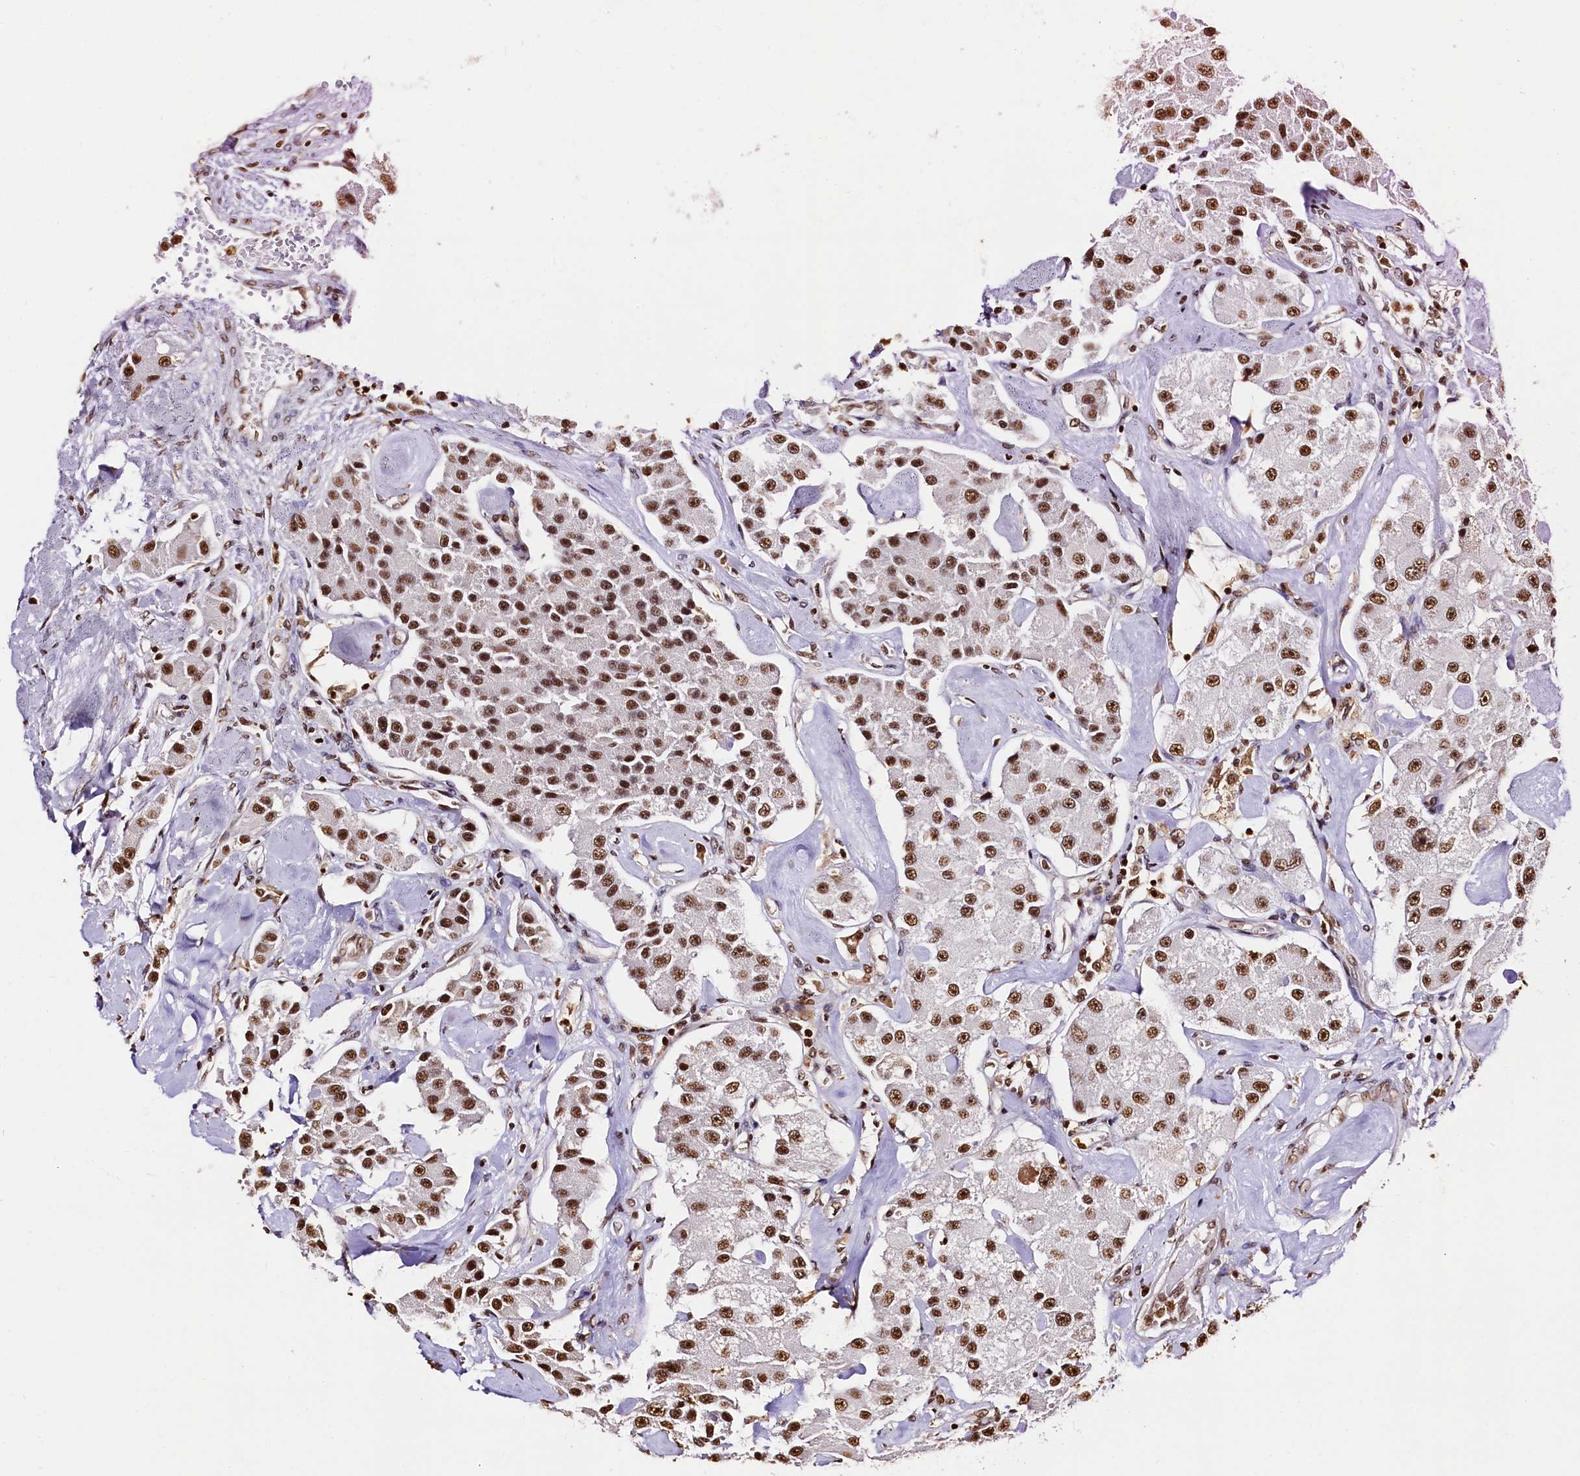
{"staining": {"intensity": "strong", "quantity": ">75%", "location": "nuclear"}, "tissue": "carcinoid", "cell_type": "Tumor cells", "image_type": "cancer", "snomed": [{"axis": "morphology", "description": "Carcinoid, malignant, NOS"}, {"axis": "topography", "description": "Pancreas"}], "caption": "Tumor cells exhibit high levels of strong nuclear expression in approximately >75% of cells in human carcinoid.", "gene": "SNRPD2", "patient": {"sex": "male", "age": 41}}